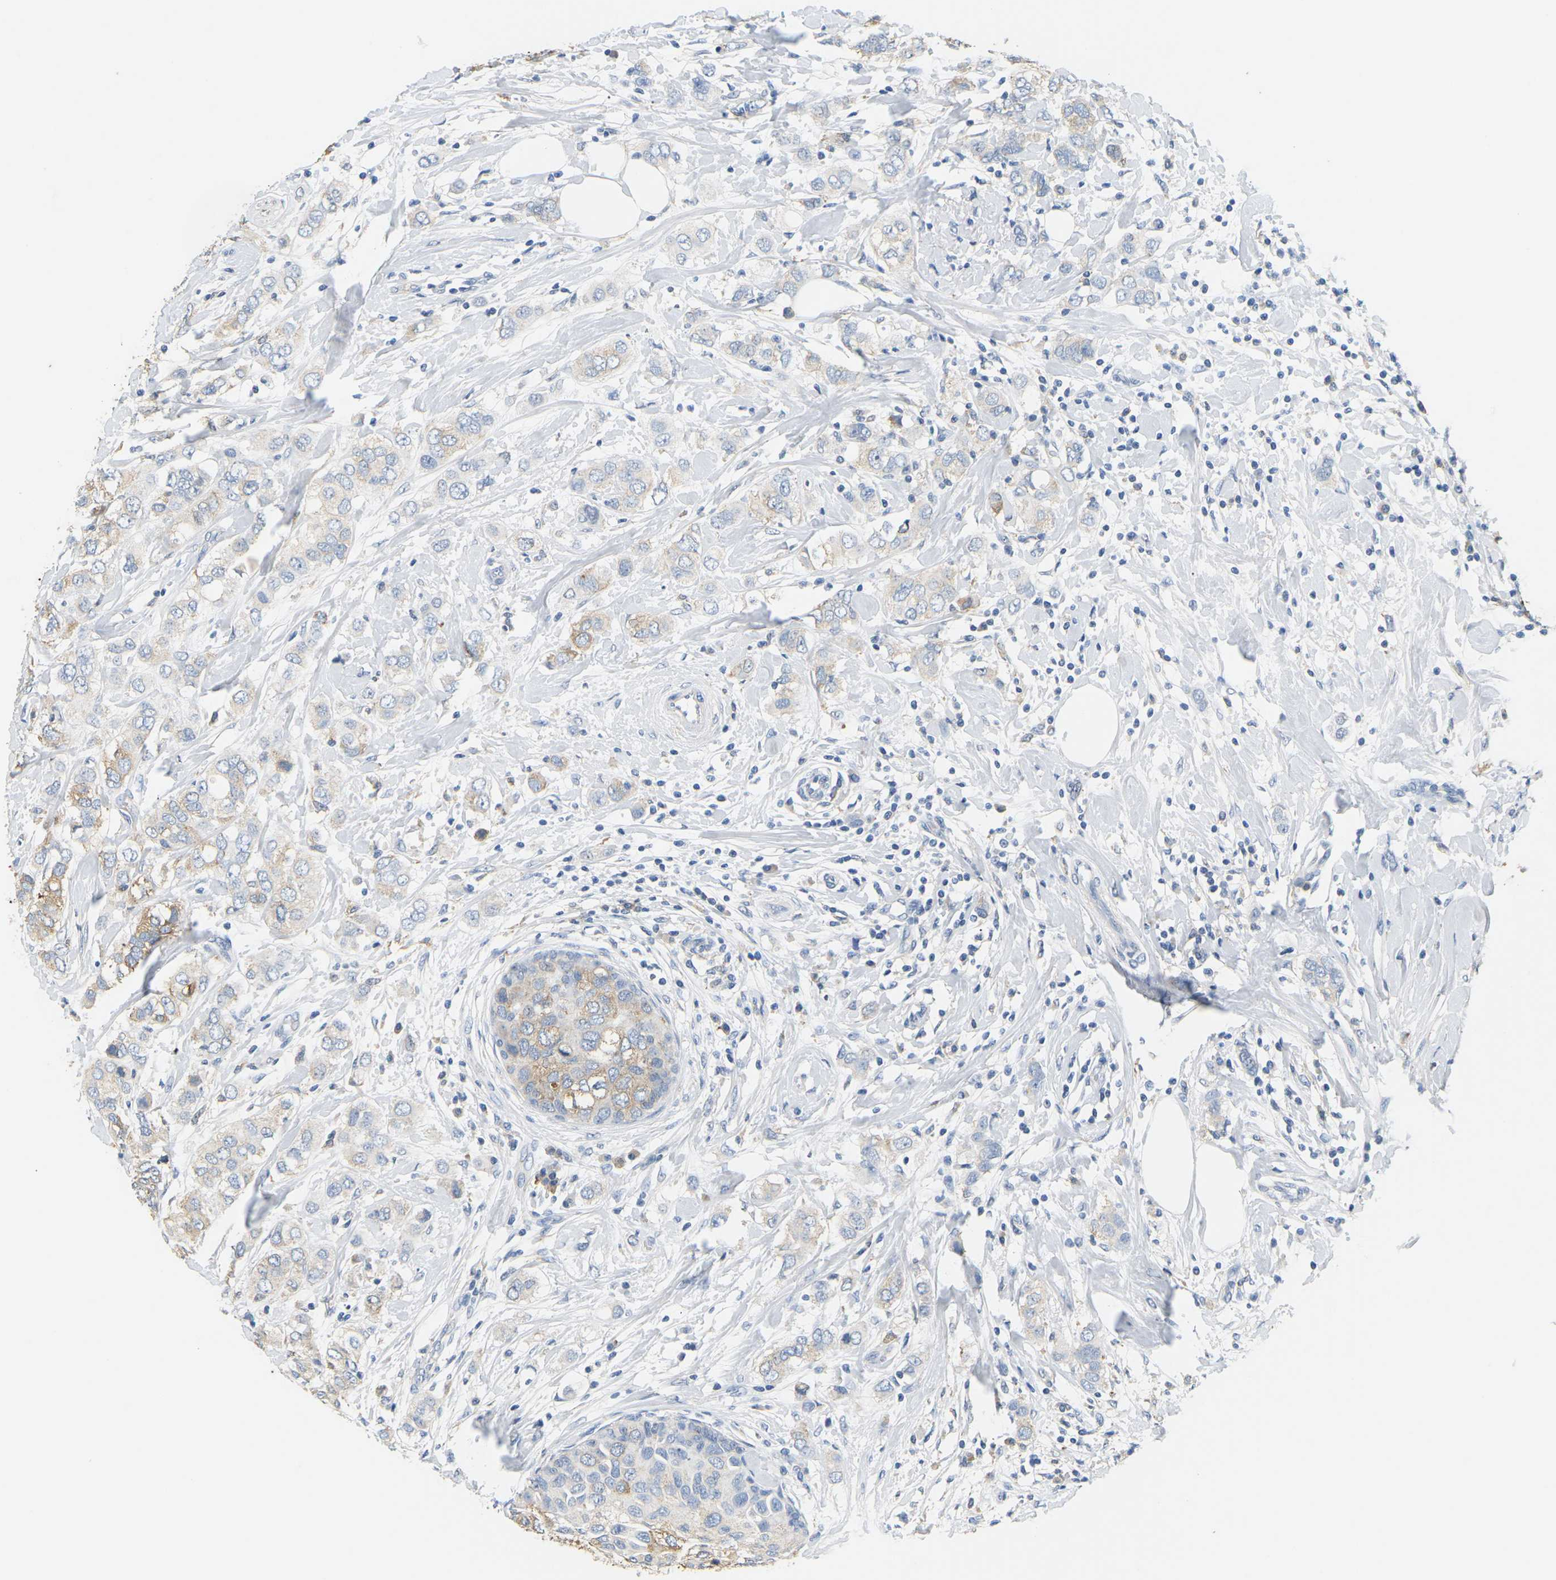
{"staining": {"intensity": "weak", "quantity": "25%-75%", "location": "cytoplasmic/membranous"}, "tissue": "breast cancer", "cell_type": "Tumor cells", "image_type": "cancer", "snomed": [{"axis": "morphology", "description": "Duct carcinoma"}, {"axis": "topography", "description": "Breast"}], "caption": "Protein expression by IHC shows weak cytoplasmic/membranous expression in about 25%-75% of tumor cells in breast invasive ductal carcinoma. (DAB (3,3'-diaminobenzidine) IHC, brown staining for protein, blue staining for nuclei).", "gene": "ADM", "patient": {"sex": "female", "age": 50}}